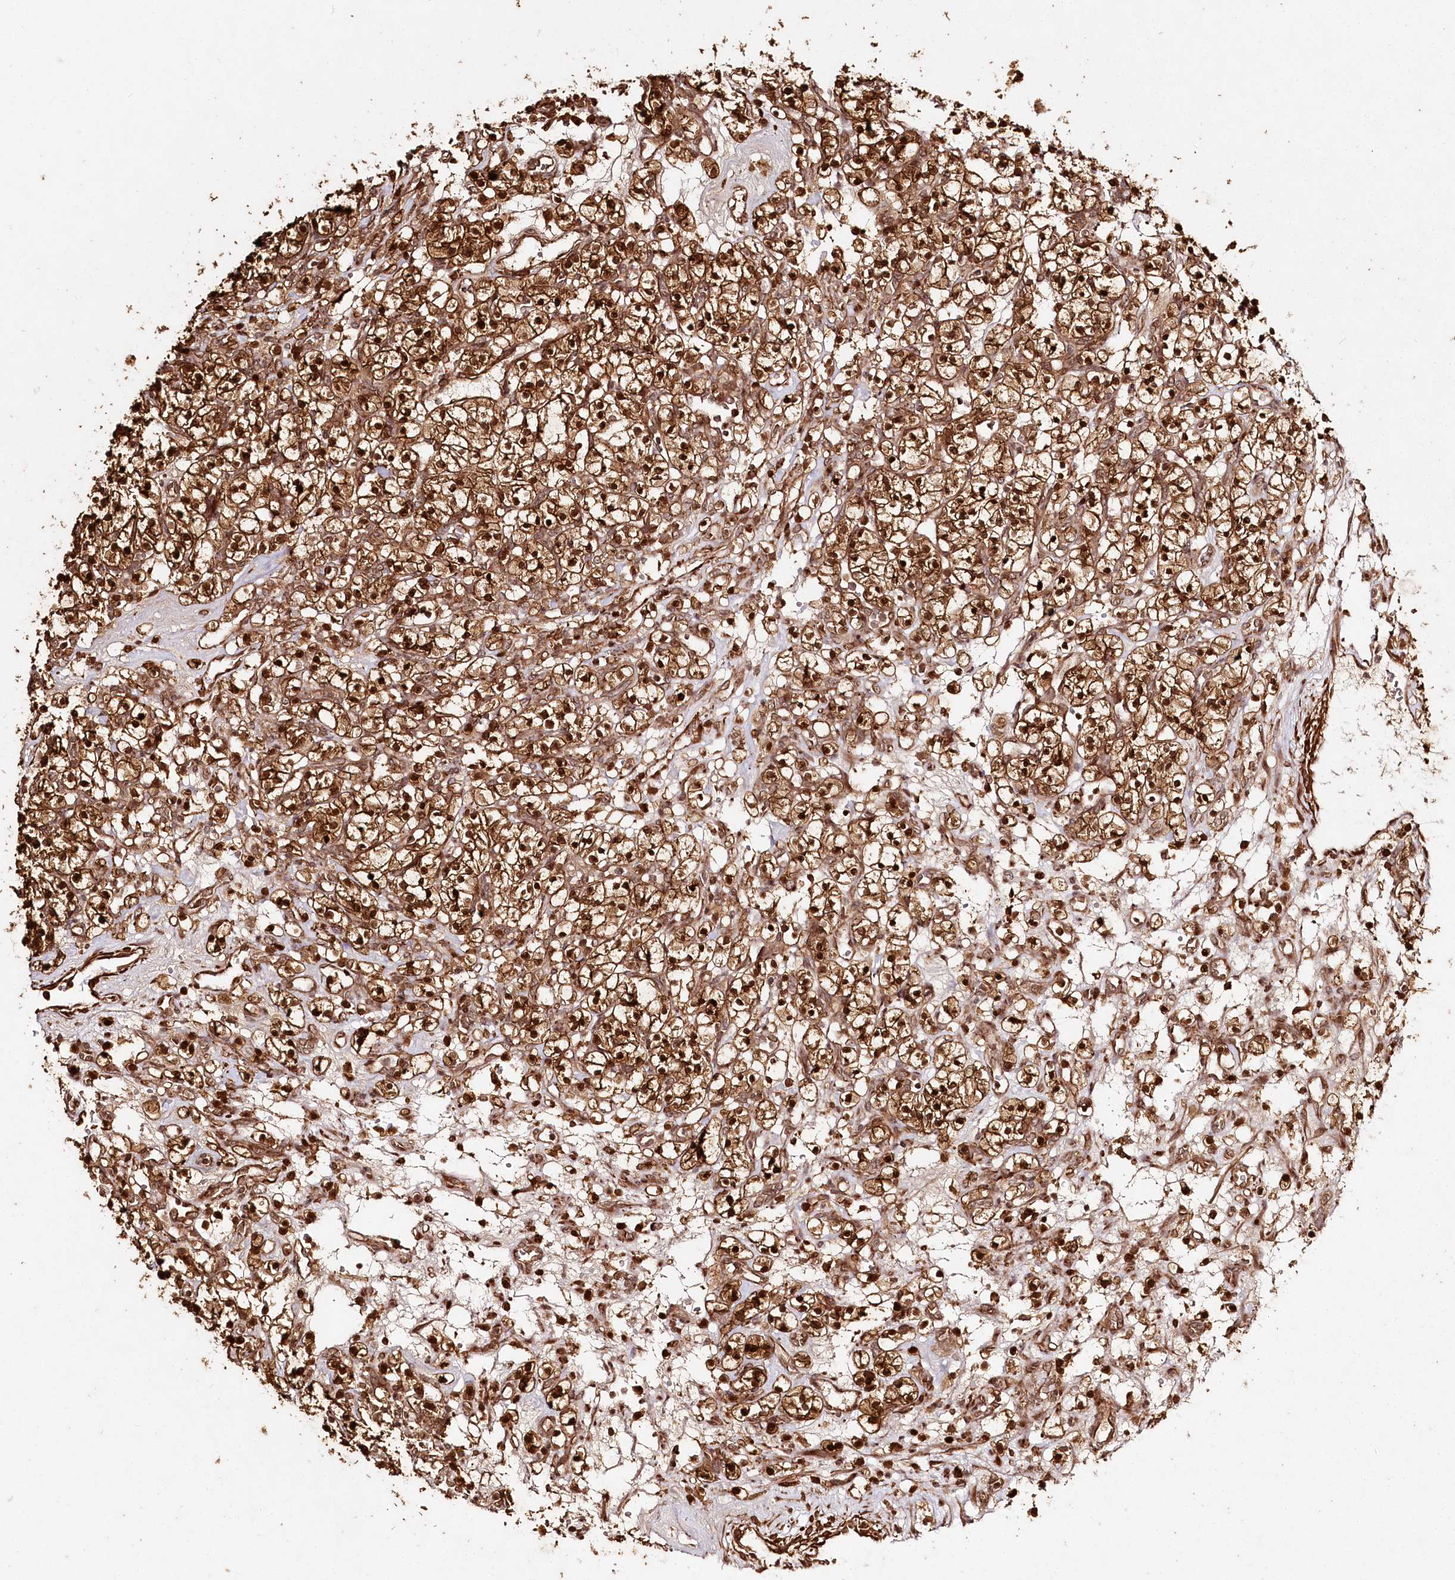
{"staining": {"intensity": "strong", "quantity": ">75%", "location": "cytoplasmic/membranous,nuclear"}, "tissue": "renal cancer", "cell_type": "Tumor cells", "image_type": "cancer", "snomed": [{"axis": "morphology", "description": "Adenocarcinoma, NOS"}, {"axis": "topography", "description": "Kidney"}], "caption": "DAB (3,3'-diaminobenzidine) immunohistochemical staining of renal adenocarcinoma demonstrates strong cytoplasmic/membranous and nuclear protein expression in approximately >75% of tumor cells.", "gene": "ULK2", "patient": {"sex": "female", "age": 57}}